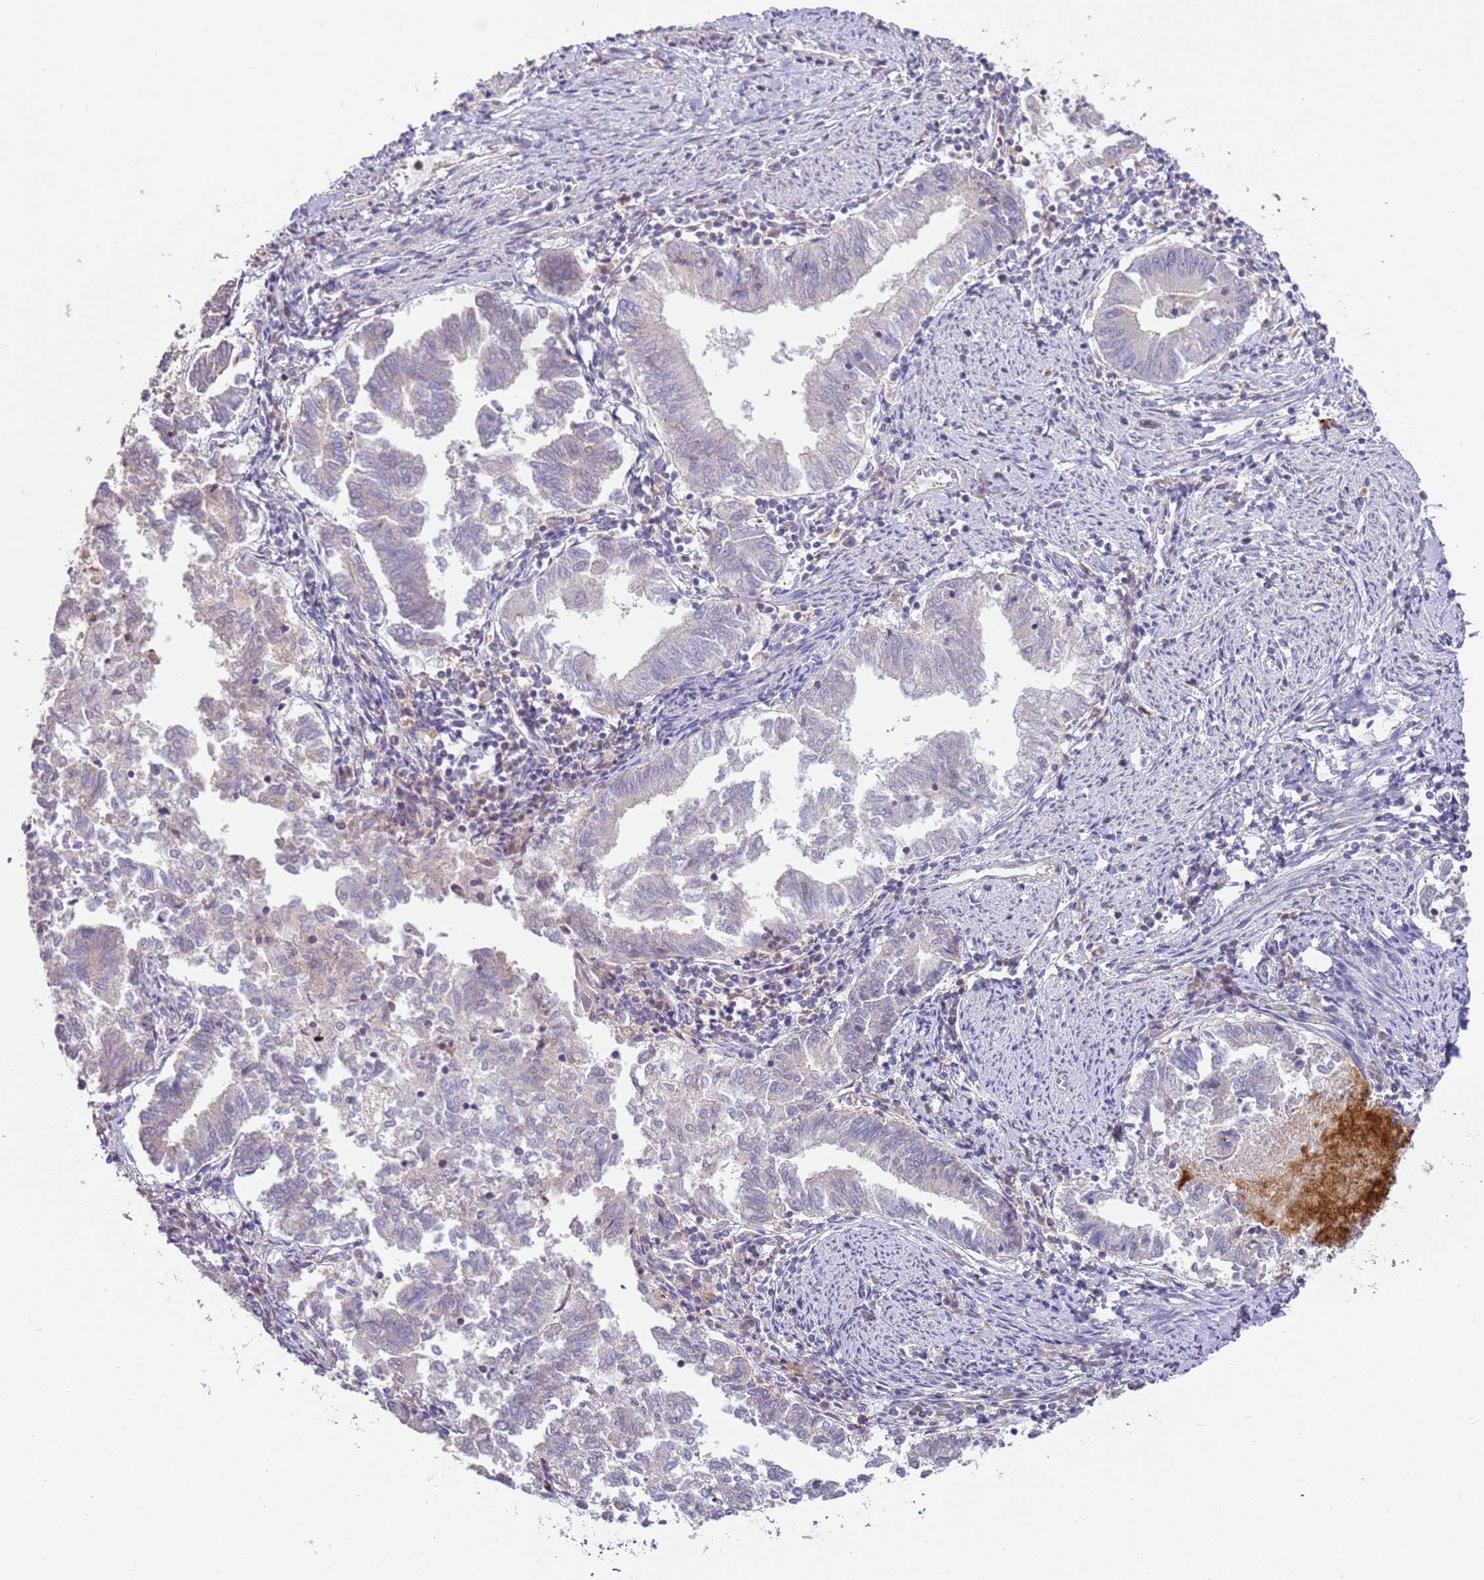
{"staining": {"intensity": "negative", "quantity": "none", "location": "none"}, "tissue": "endometrial cancer", "cell_type": "Tumor cells", "image_type": "cancer", "snomed": [{"axis": "morphology", "description": "Adenocarcinoma, NOS"}, {"axis": "topography", "description": "Endometrium"}], "caption": "Adenocarcinoma (endometrial) stained for a protein using immunohistochemistry demonstrates no staining tumor cells.", "gene": "IL2RG", "patient": {"sex": "female", "age": 79}}